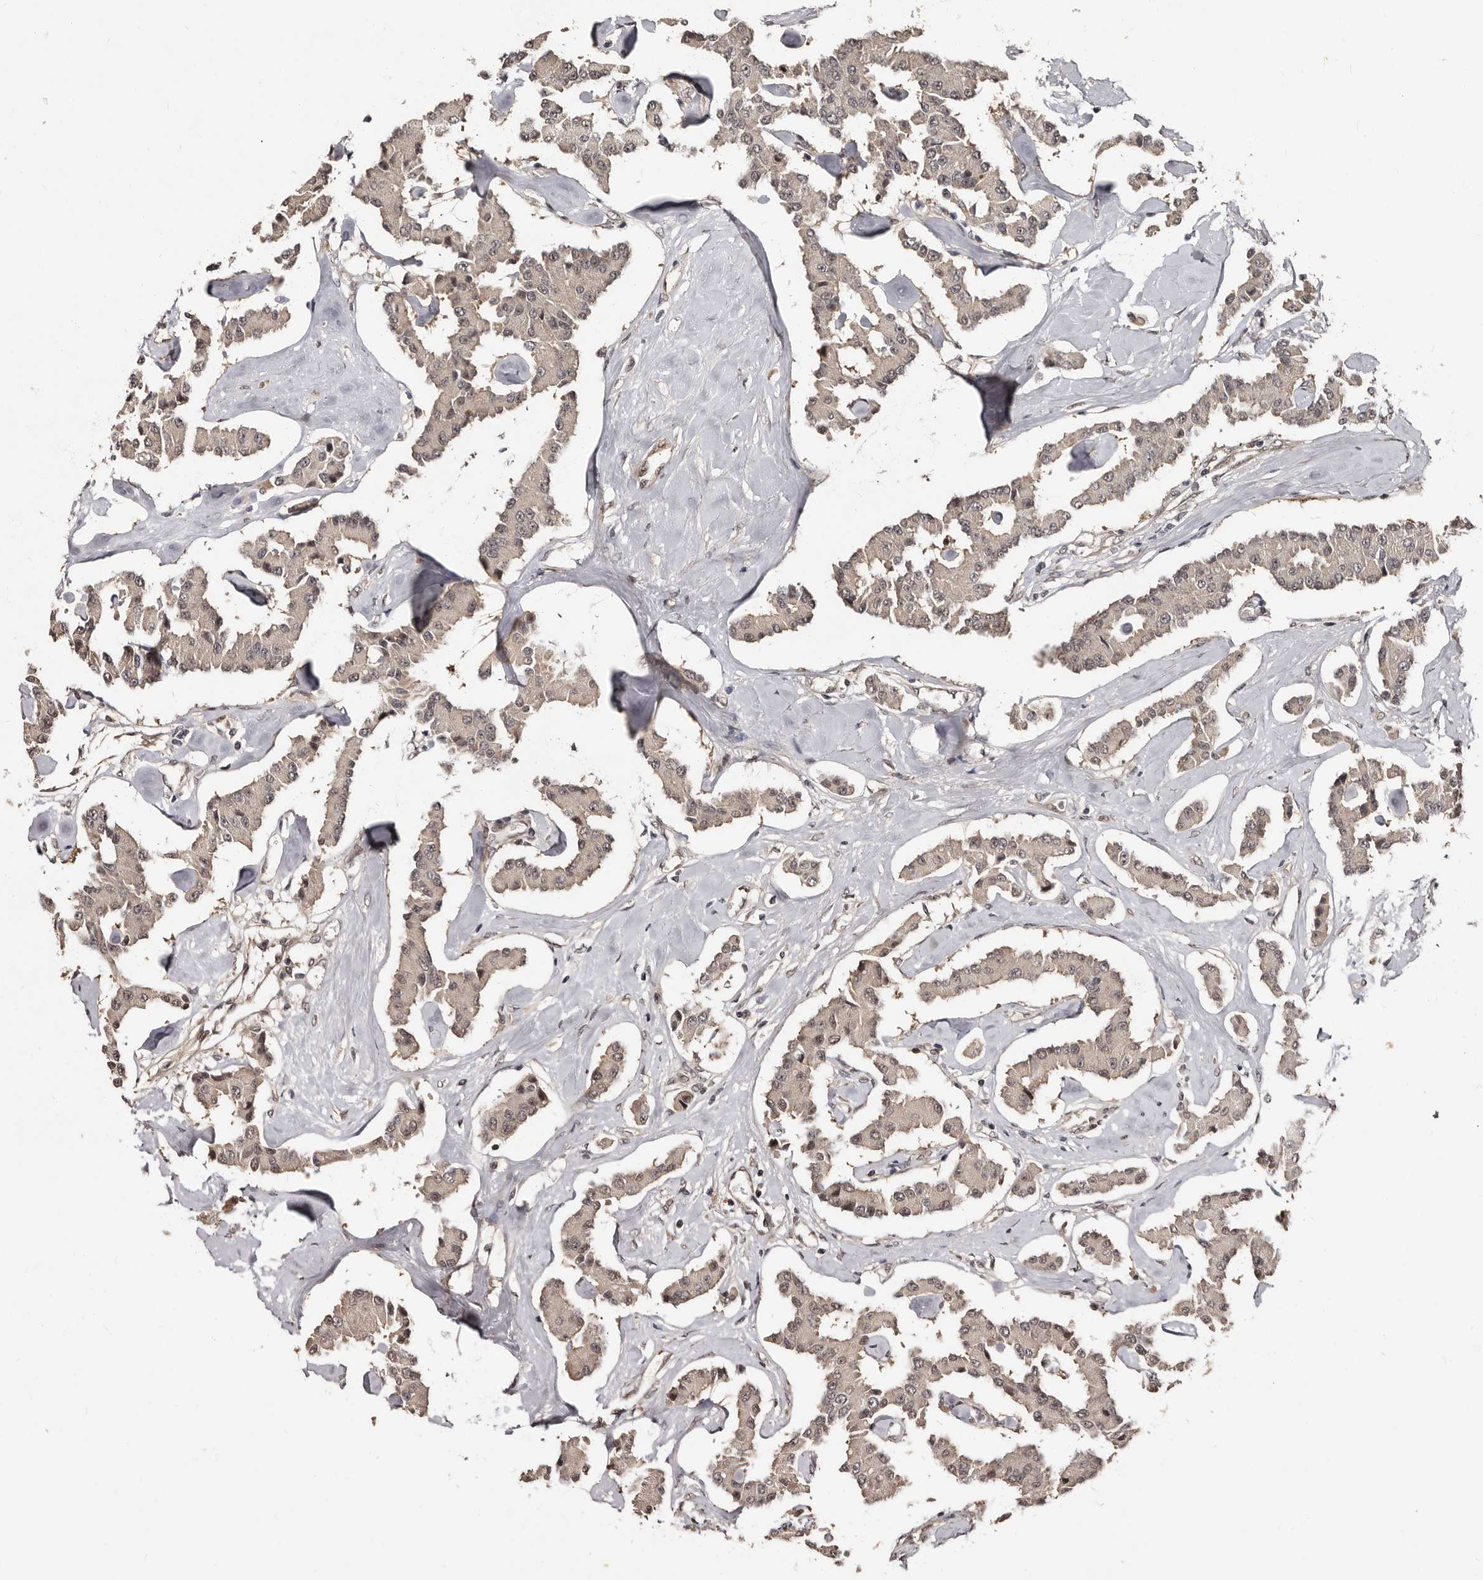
{"staining": {"intensity": "weak", "quantity": "25%-75%", "location": "cytoplasmic/membranous,nuclear"}, "tissue": "carcinoid", "cell_type": "Tumor cells", "image_type": "cancer", "snomed": [{"axis": "morphology", "description": "Carcinoid, malignant, NOS"}, {"axis": "topography", "description": "Pancreas"}], "caption": "Human carcinoid stained for a protein (brown) displays weak cytoplasmic/membranous and nuclear positive staining in about 25%-75% of tumor cells.", "gene": "TBC1D22B", "patient": {"sex": "male", "age": 41}}